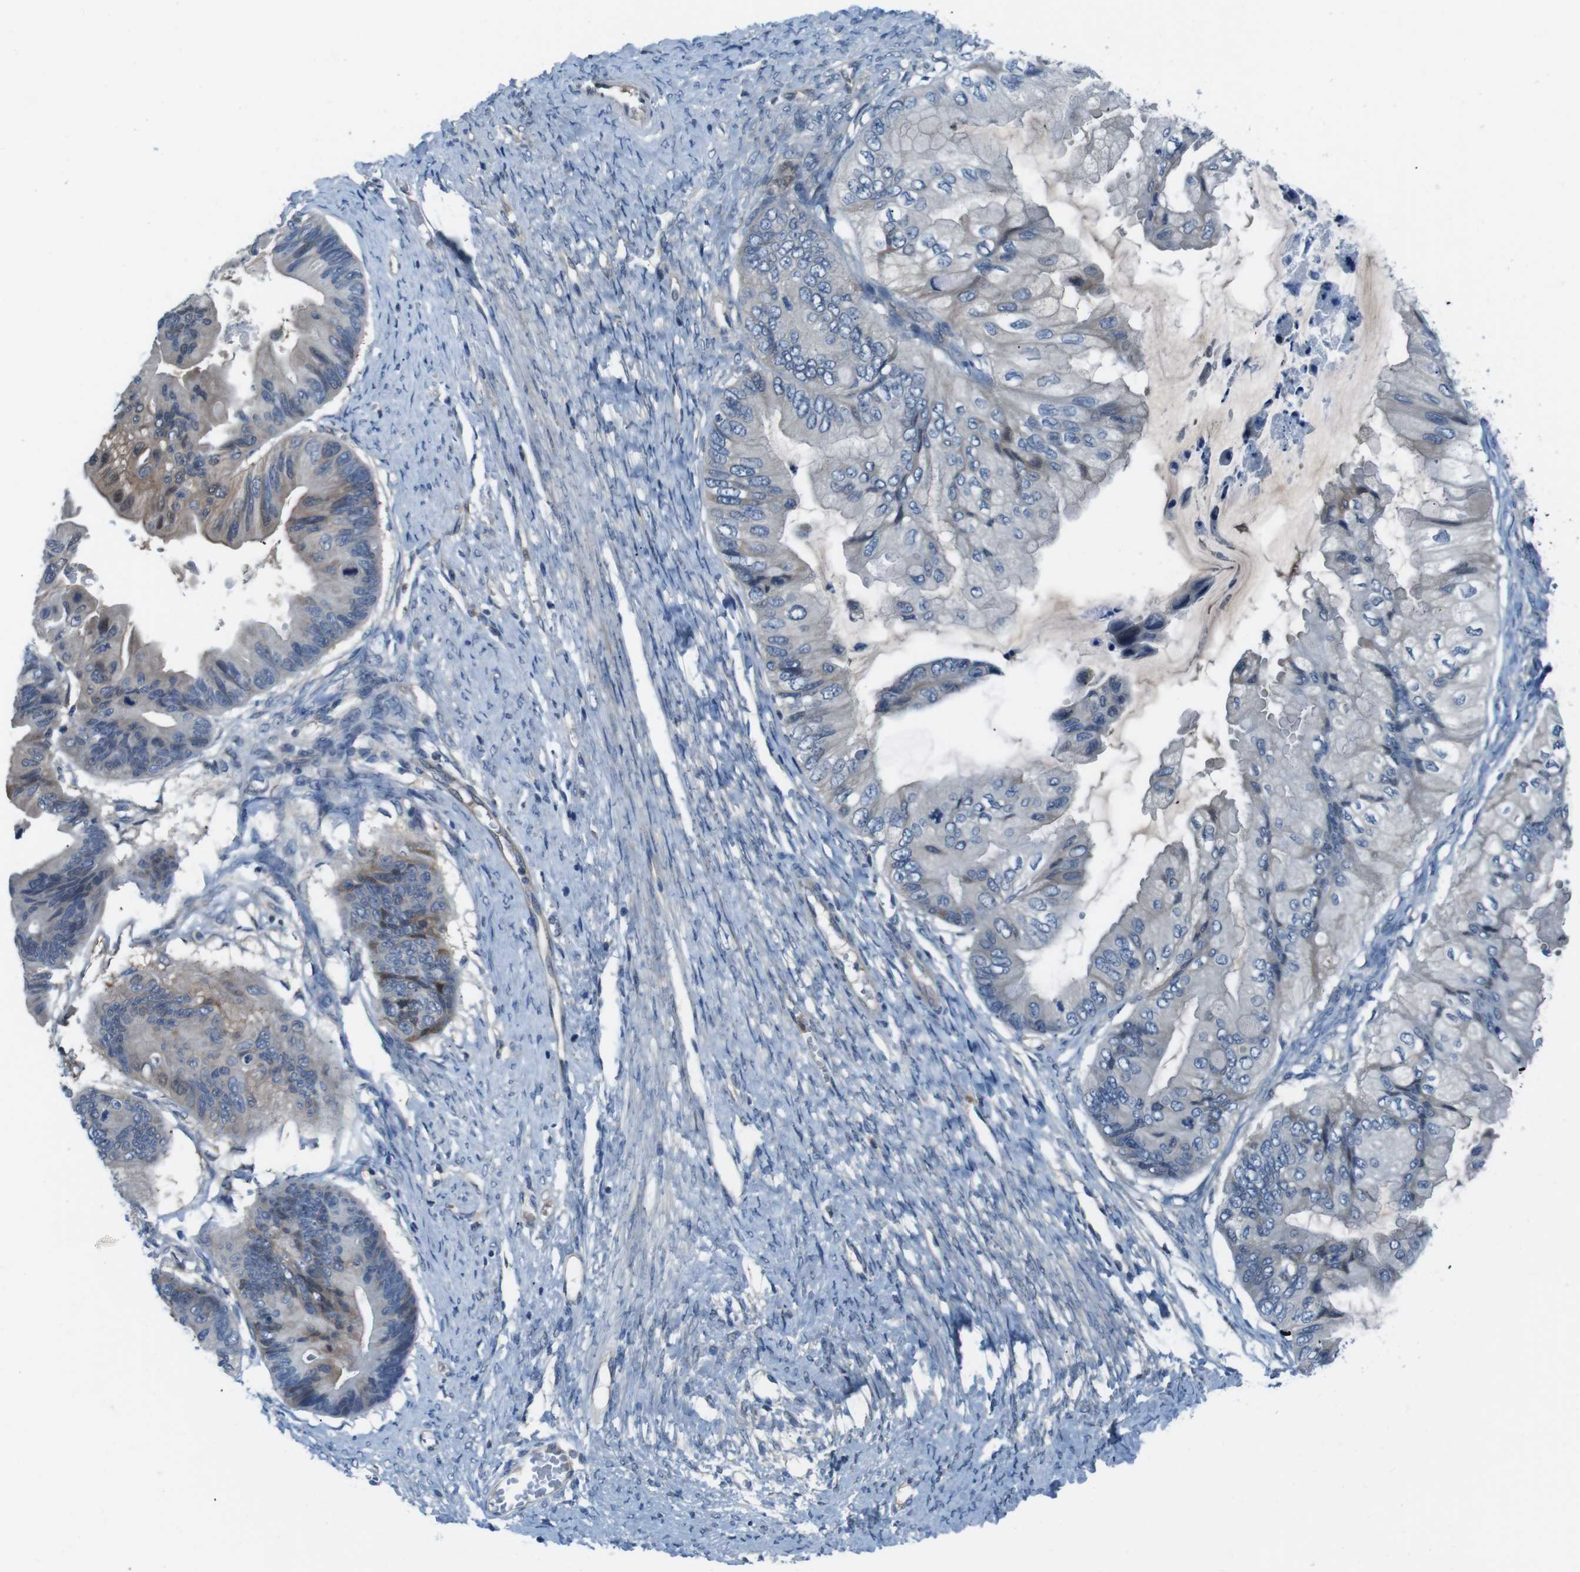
{"staining": {"intensity": "moderate", "quantity": "25%-75%", "location": "cytoplasmic/membranous"}, "tissue": "ovarian cancer", "cell_type": "Tumor cells", "image_type": "cancer", "snomed": [{"axis": "morphology", "description": "Cystadenocarcinoma, mucinous, NOS"}, {"axis": "topography", "description": "Ovary"}], "caption": "IHC image of human ovarian cancer stained for a protein (brown), which displays medium levels of moderate cytoplasmic/membranous staining in approximately 25%-75% of tumor cells.", "gene": "NANOS2", "patient": {"sex": "female", "age": 61}}